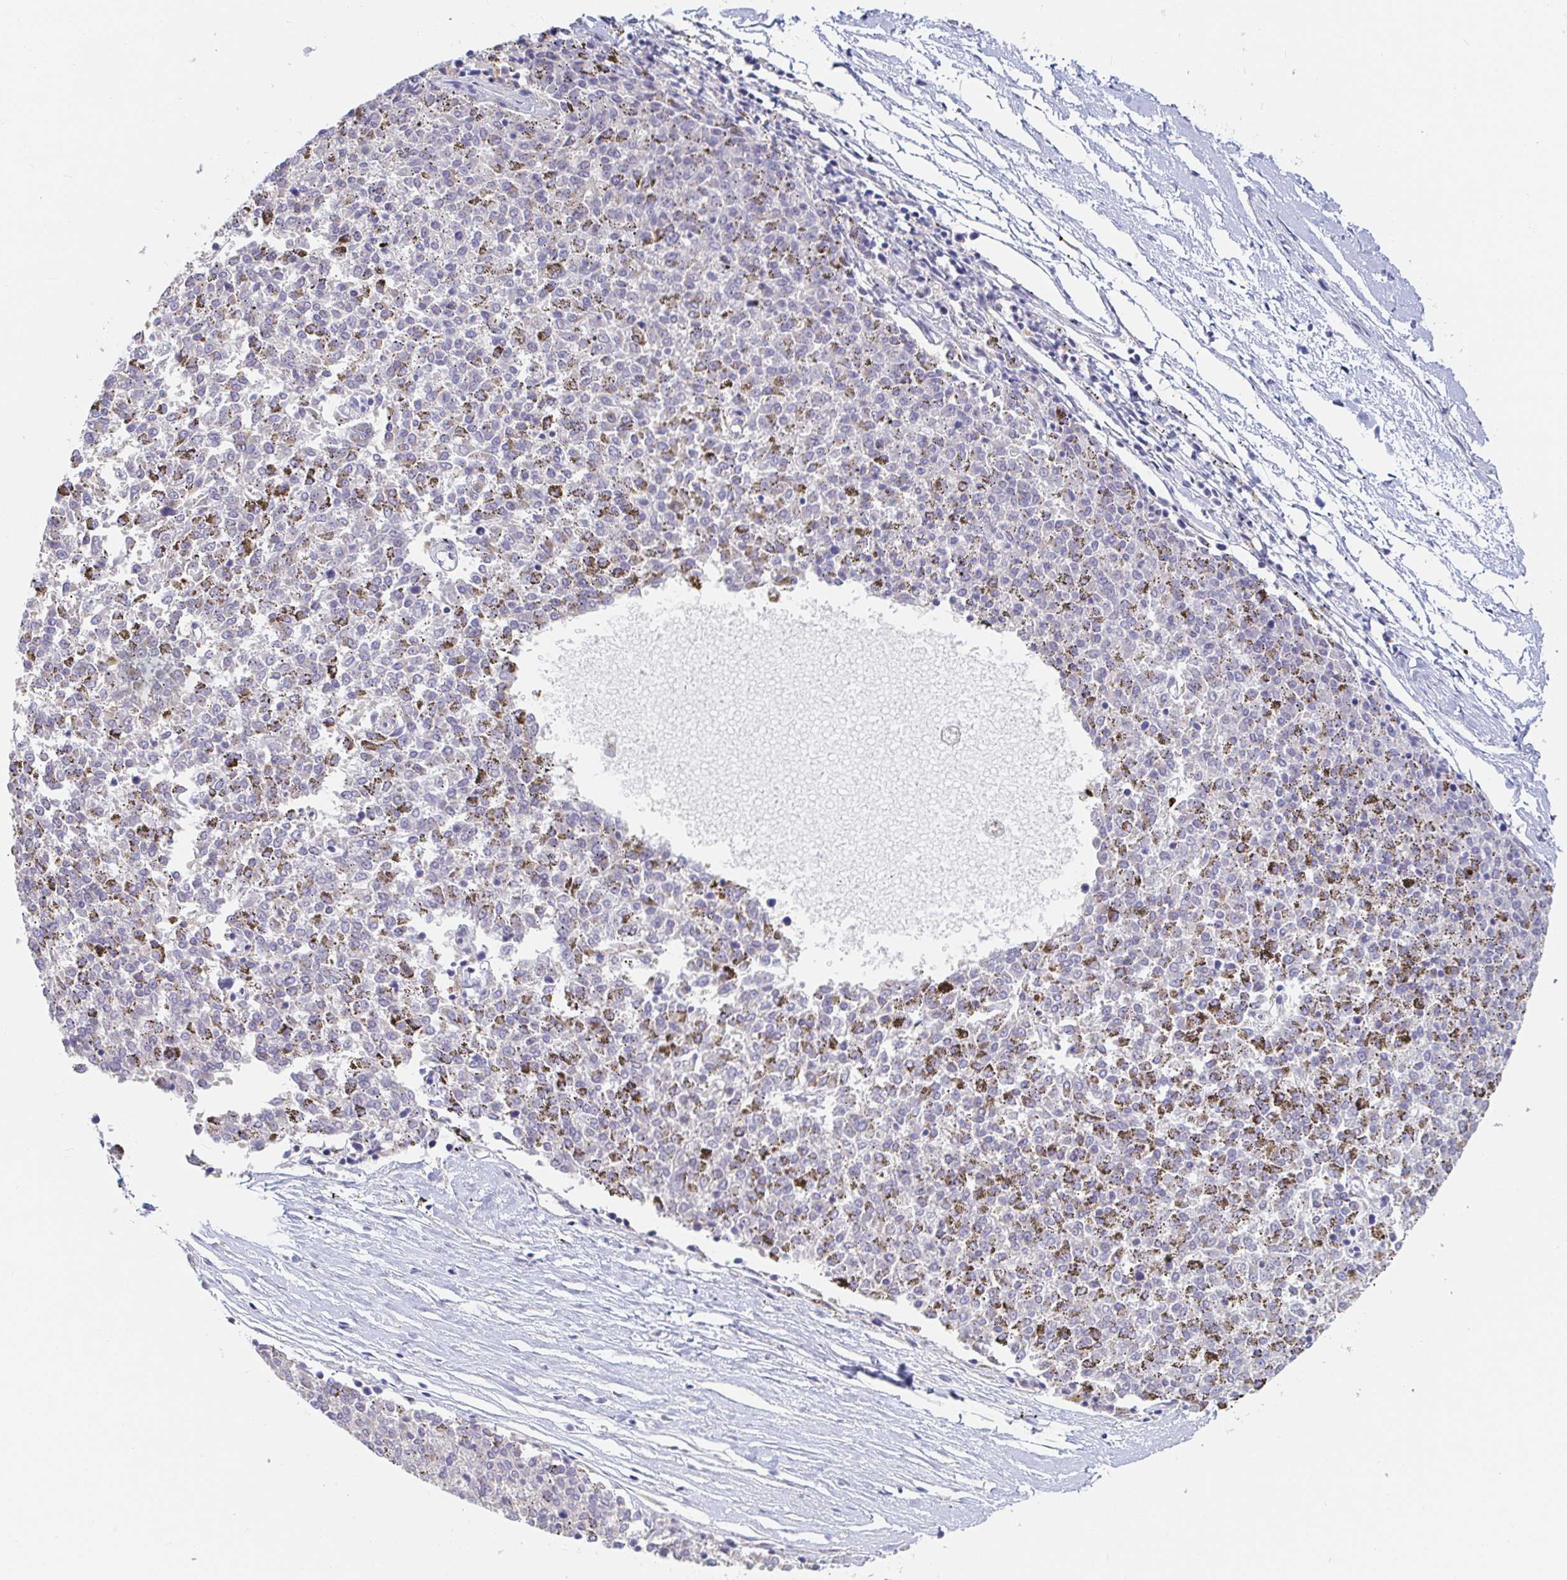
{"staining": {"intensity": "negative", "quantity": "none", "location": "none"}, "tissue": "melanoma", "cell_type": "Tumor cells", "image_type": "cancer", "snomed": [{"axis": "morphology", "description": "Malignant melanoma, NOS"}, {"axis": "topography", "description": "Skin"}], "caption": "This is a photomicrograph of immunohistochemistry (IHC) staining of malignant melanoma, which shows no expression in tumor cells. Brightfield microscopy of immunohistochemistry (IHC) stained with DAB (brown) and hematoxylin (blue), captured at high magnification.", "gene": "PDE6B", "patient": {"sex": "female", "age": 72}}